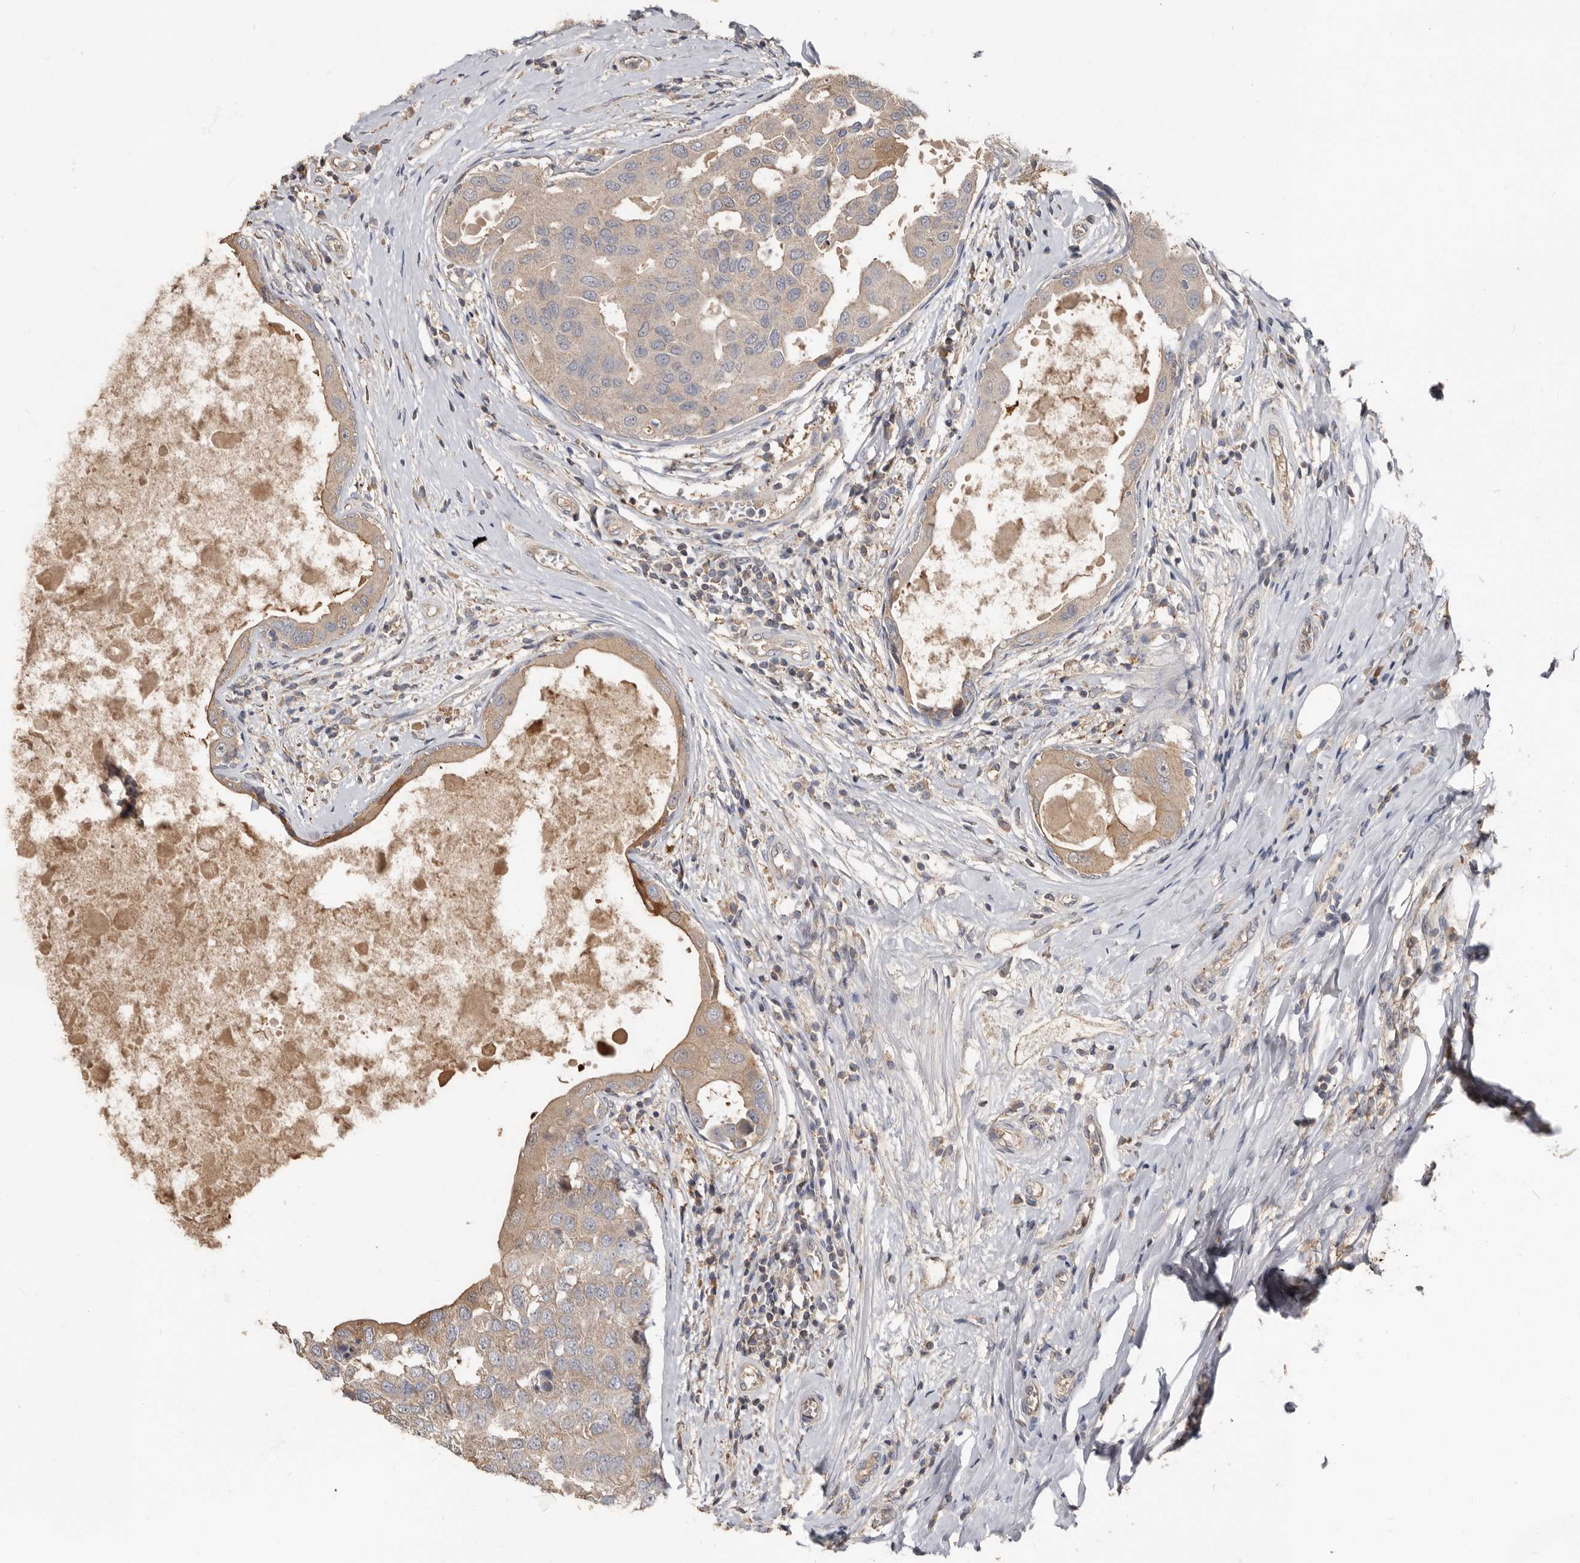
{"staining": {"intensity": "weak", "quantity": ">75%", "location": "cytoplasmic/membranous"}, "tissue": "breast cancer", "cell_type": "Tumor cells", "image_type": "cancer", "snomed": [{"axis": "morphology", "description": "Duct carcinoma"}, {"axis": "topography", "description": "Breast"}], "caption": "This is a photomicrograph of IHC staining of breast cancer, which shows weak expression in the cytoplasmic/membranous of tumor cells.", "gene": "KIF26B", "patient": {"sex": "female", "age": 27}}